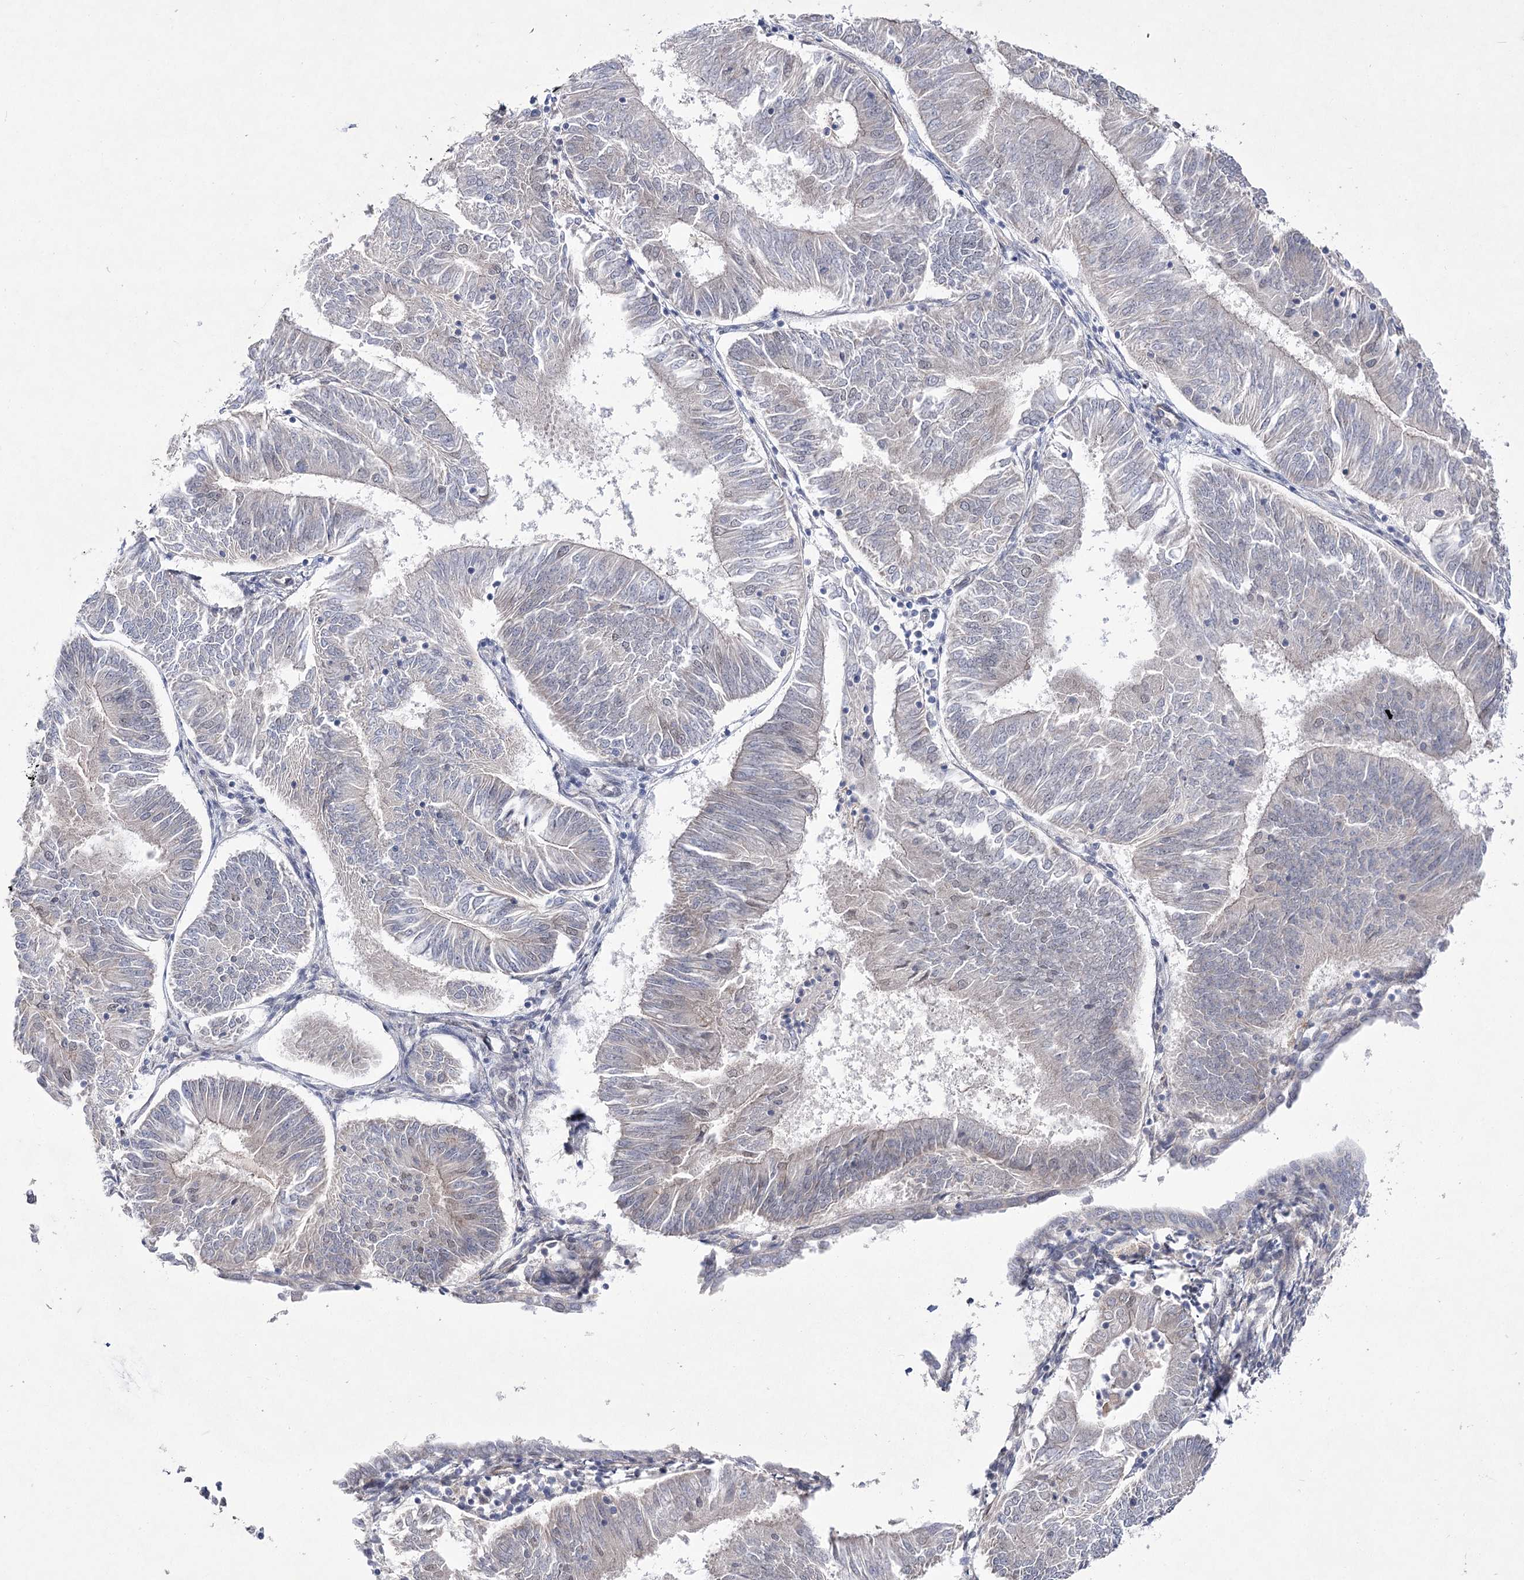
{"staining": {"intensity": "negative", "quantity": "none", "location": "none"}, "tissue": "endometrial cancer", "cell_type": "Tumor cells", "image_type": "cancer", "snomed": [{"axis": "morphology", "description": "Adenocarcinoma, NOS"}, {"axis": "topography", "description": "Endometrium"}], "caption": "Adenocarcinoma (endometrial) was stained to show a protein in brown. There is no significant staining in tumor cells.", "gene": "ARHGAP32", "patient": {"sex": "female", "age": 58}}